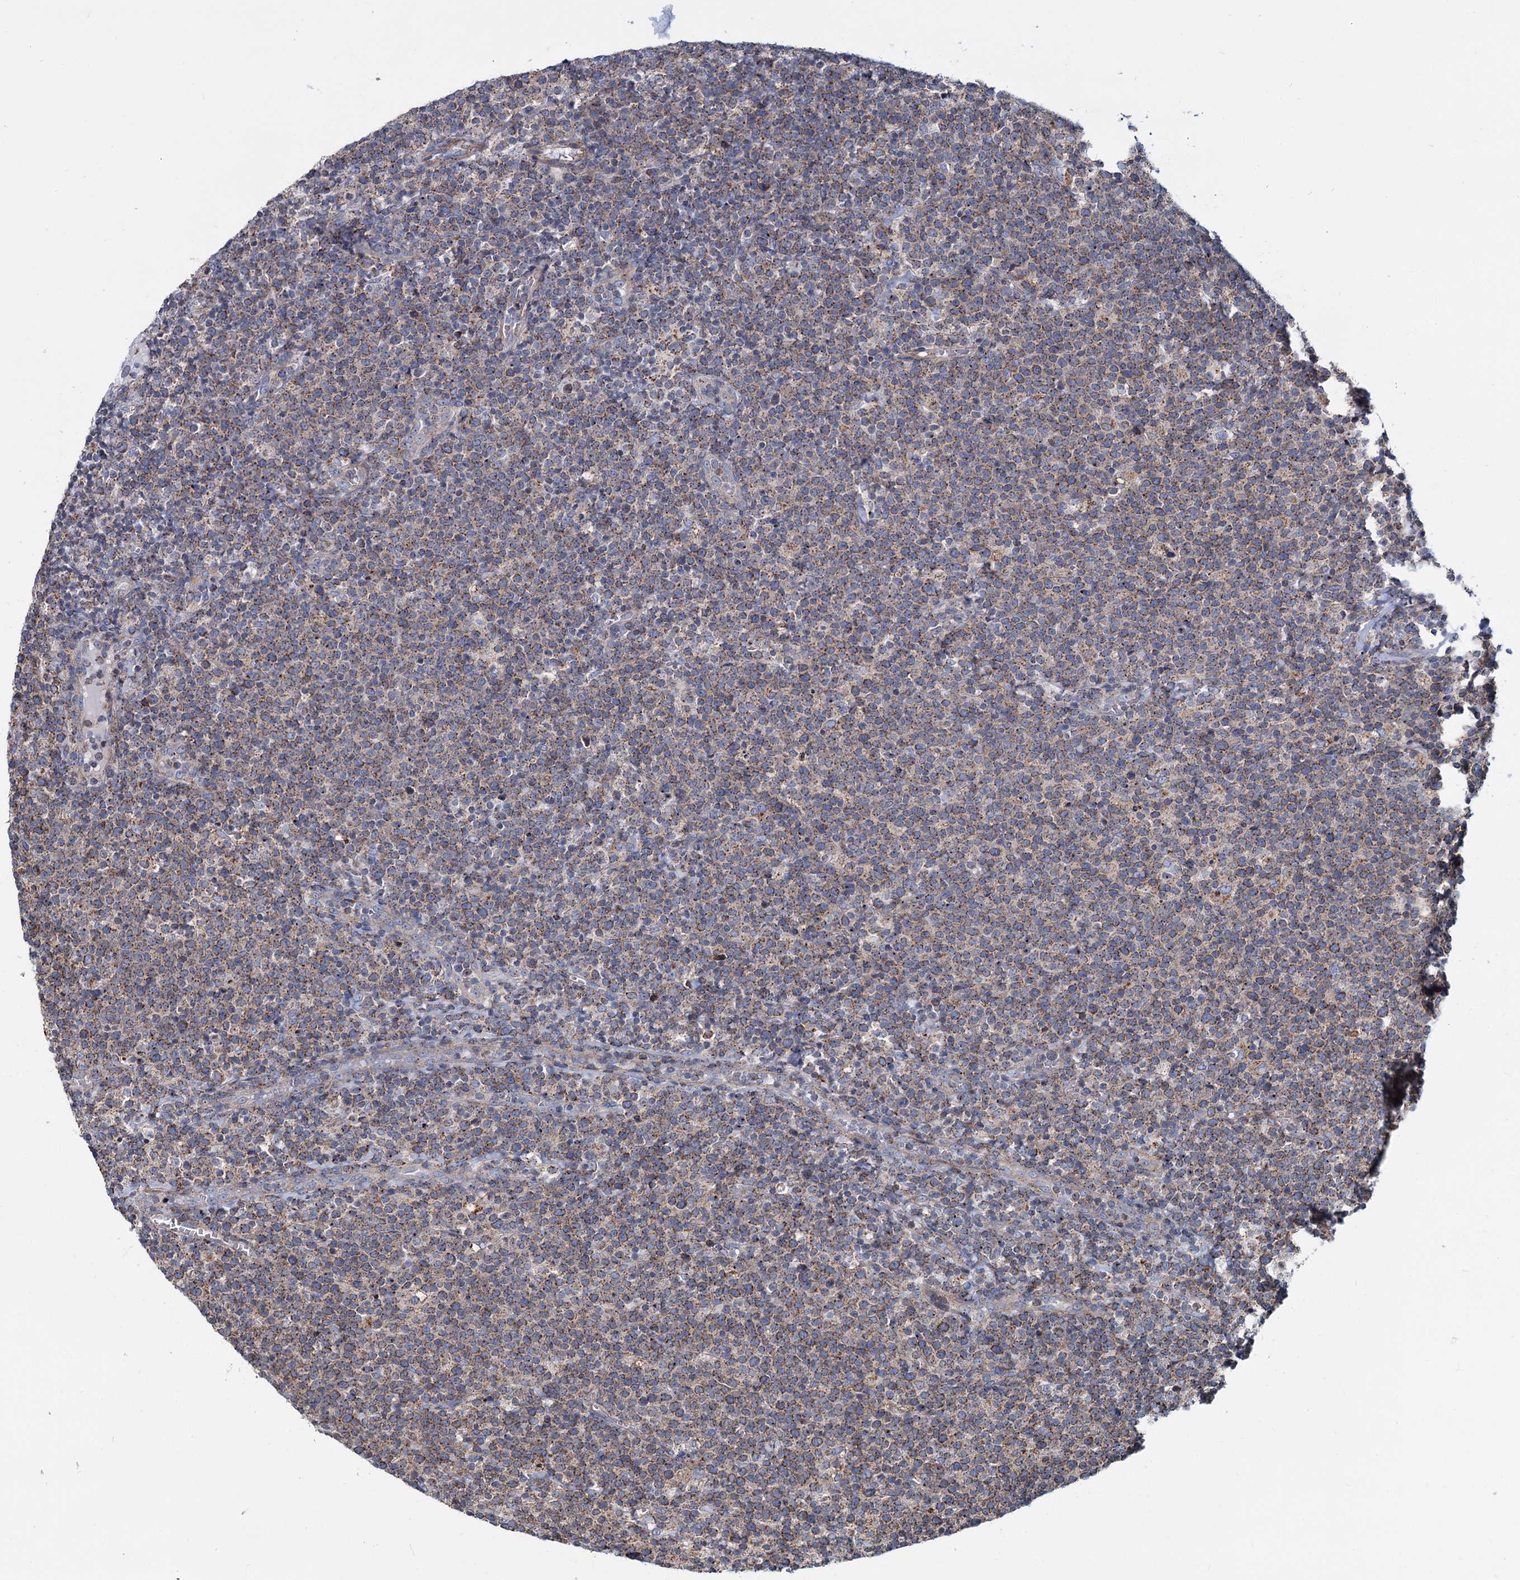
{"staining": {"intensity": "moderate", "quantity": "25%-75%", "location": "cytoplasmic/membranous"}, "tissue": "lymphoma", "cell_type": "Tumor cells", "image_type": "cancer", "snomed": [{"axis": "morphology", "description": "Malignant lymphoma, non-Hodgkin's type, High grade"}, {"axis": "topography", "description": "Lymph node"}], "caption": "Immunohistochemical staining of lymphoma reveals moderate cytoplasmic/membranous protein expression in approximately 25%-75% of tumor cells. (Brightfield microscopy of DAB IHC at high magnification).", "gene": "PSEN1", "patient": {"sex": "male", "age": 61}}